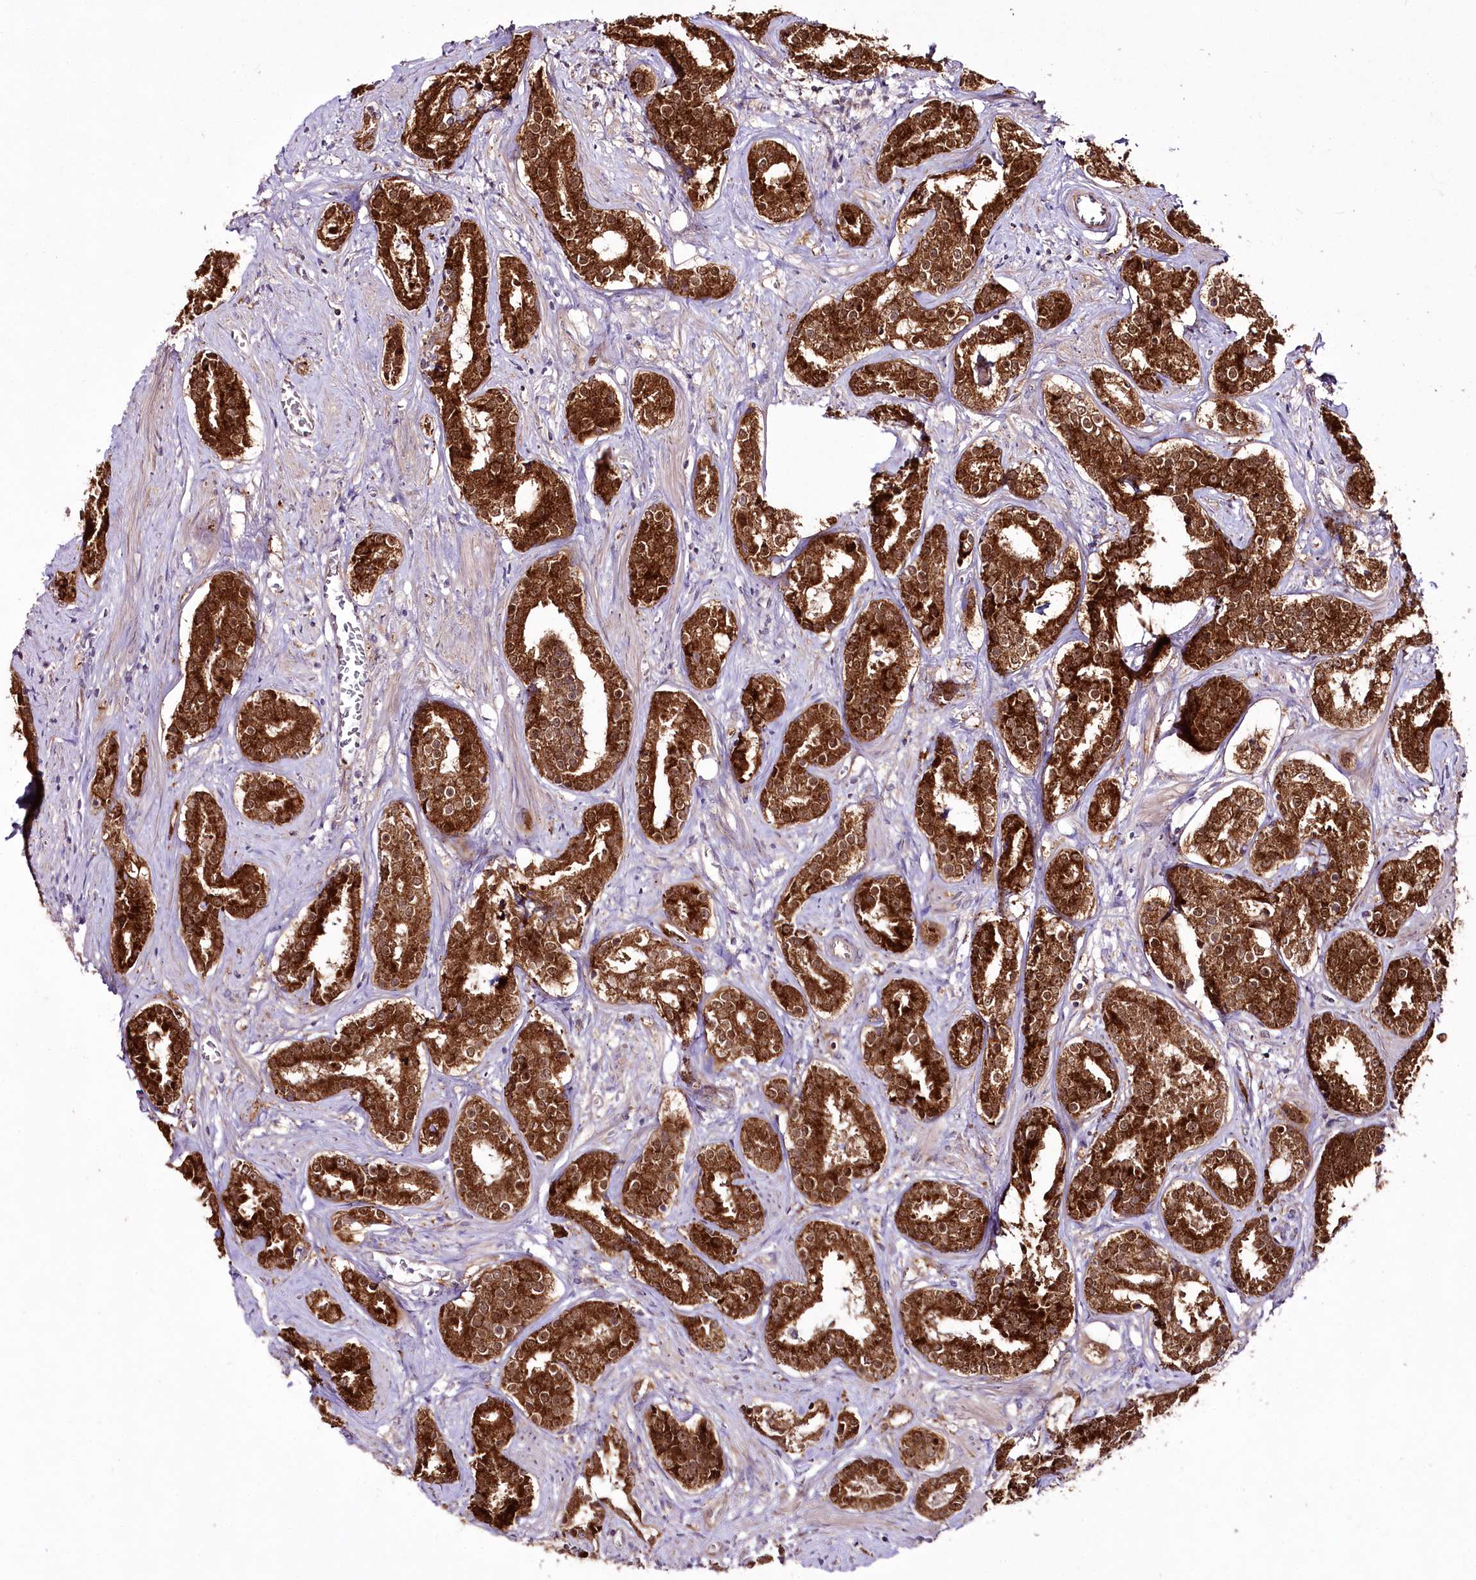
{"staining": {"intensity": "strong", "quantity": ">75%", "location": "cytoplasmic/membranous"}, "tissue": "prostate cancer", "cell_type": "Tumor cells", "image_type": "cancer", "snomed": [{"axis": "morphology", "description": "Adenocarcinoma, High grade"}, {"axis": "topography", "description": "Prostate"}], "caption": "Prostate high-grade adenocarcinoma stained for a protein (brown) shows strong cytoplasmic/membranous positive staining in about >75% of tumor cells.", "gene": "REXO2", "patient": {"sex": "male", "age": 58}}